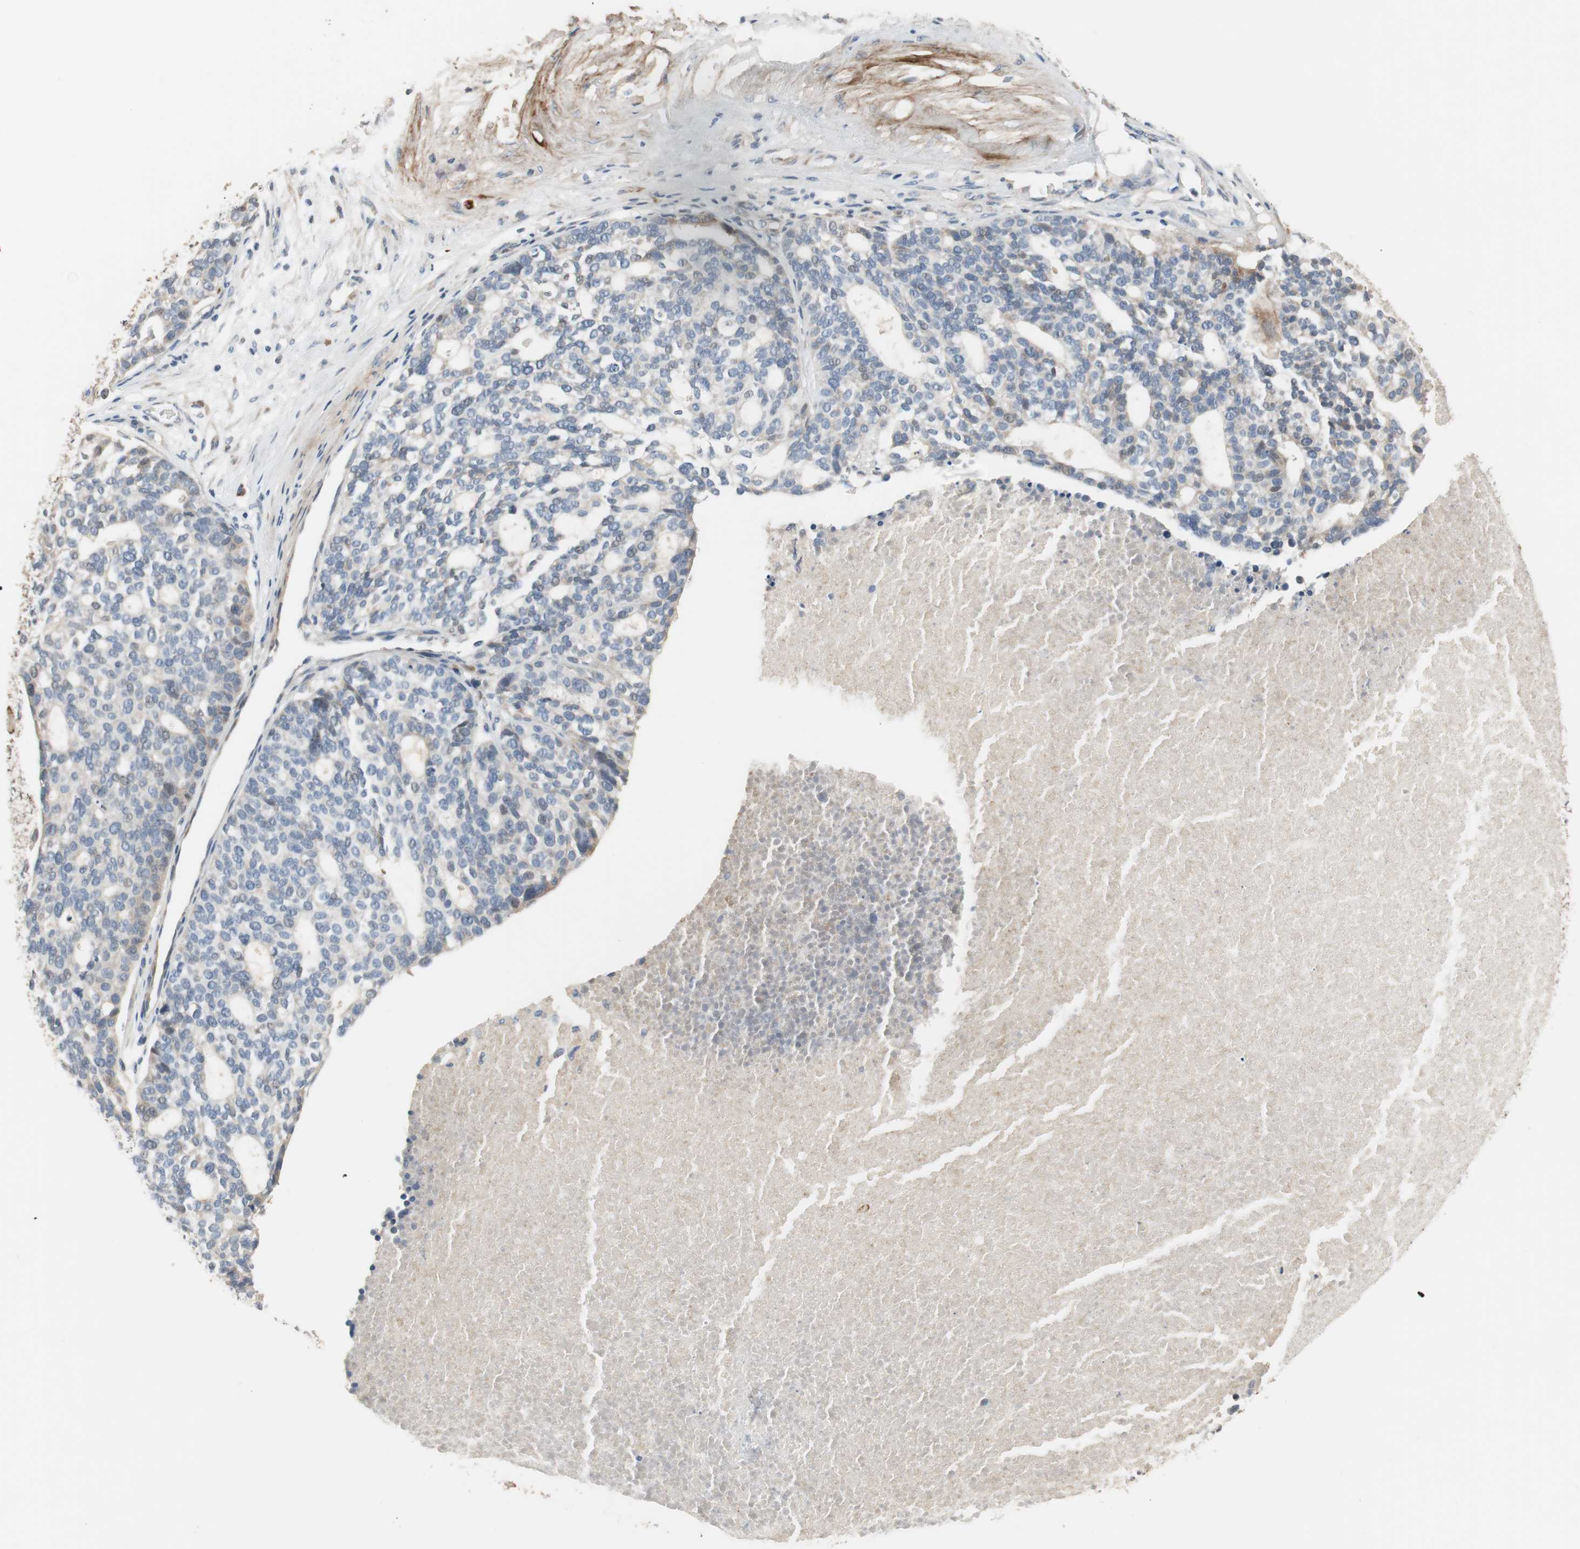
{"staining": {"intensity": "negative", "quantity": "none", "location": "none"}, "tissue": "ovarian cancer", "cell_type": "Tumor cells", "image_type": "cancer", "snomed": [{"axis": "morphology", "description": "Cystadenocarcinoma, serous, NOS"}, {"axis": "topography", "description": "Ovary"}], "caption": "The image exhibits no staining of tumor cells in ovarian cancer (serous cystadenocarcinoma).", "gene": "COL12A1", "patient": {"sex": "female", "age": 59}}